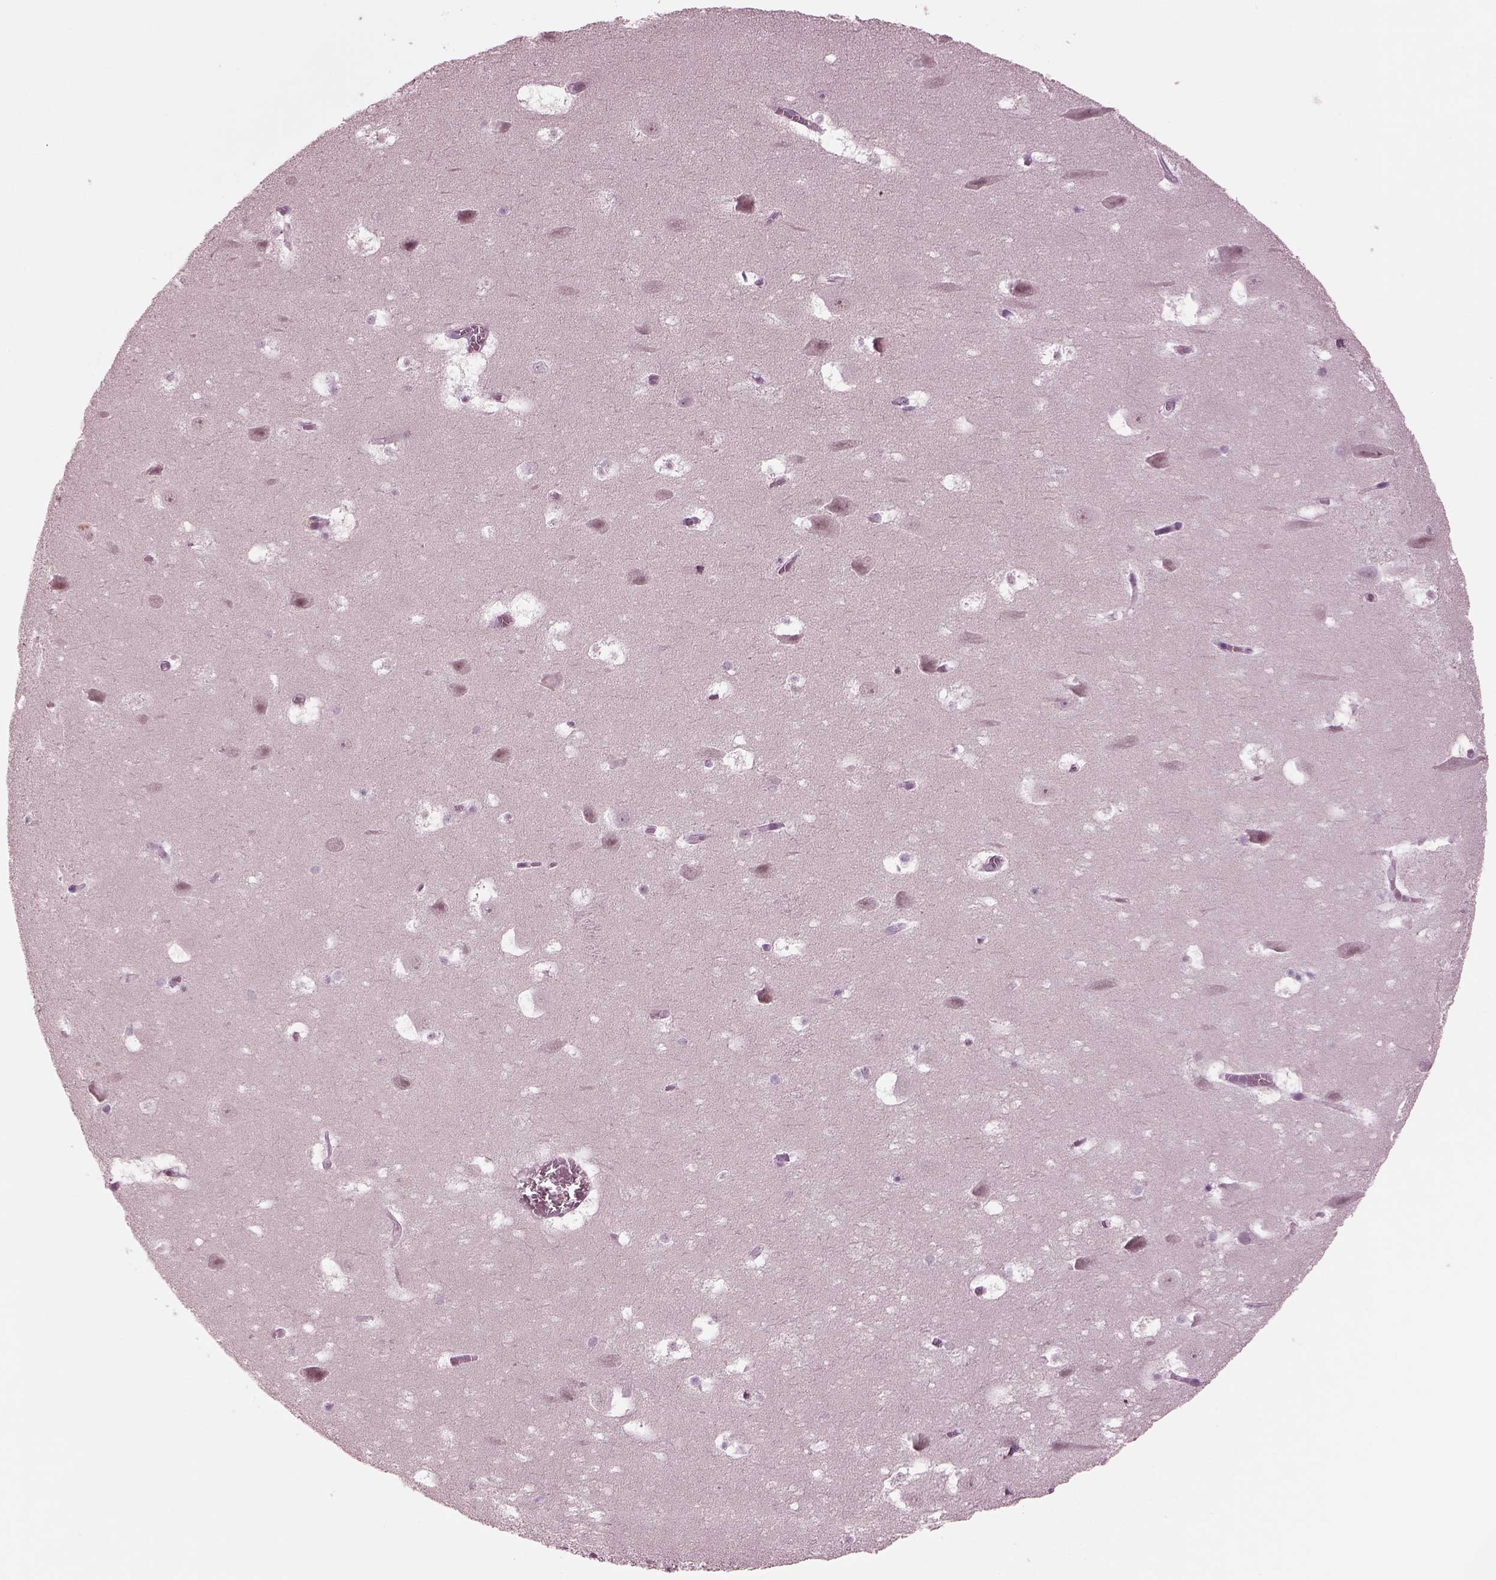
{"staining": {"intensity": "negative", "quantity": "none", "location": "none"}, "tissue": "hippocampus", "cell_type": "Glial cells", "image_type": "normal", "snomed": [{"axis": "morphology", "description": "Normal tissue, NOS"}, {"axis": "topography", "description": "Hippocampus"}], "caption": "Protein analysis of normal hippocampus reveals no significant positivity in glial cells.", "gene": "MIB2", "patient": {"sex": "male", "age": 45}}